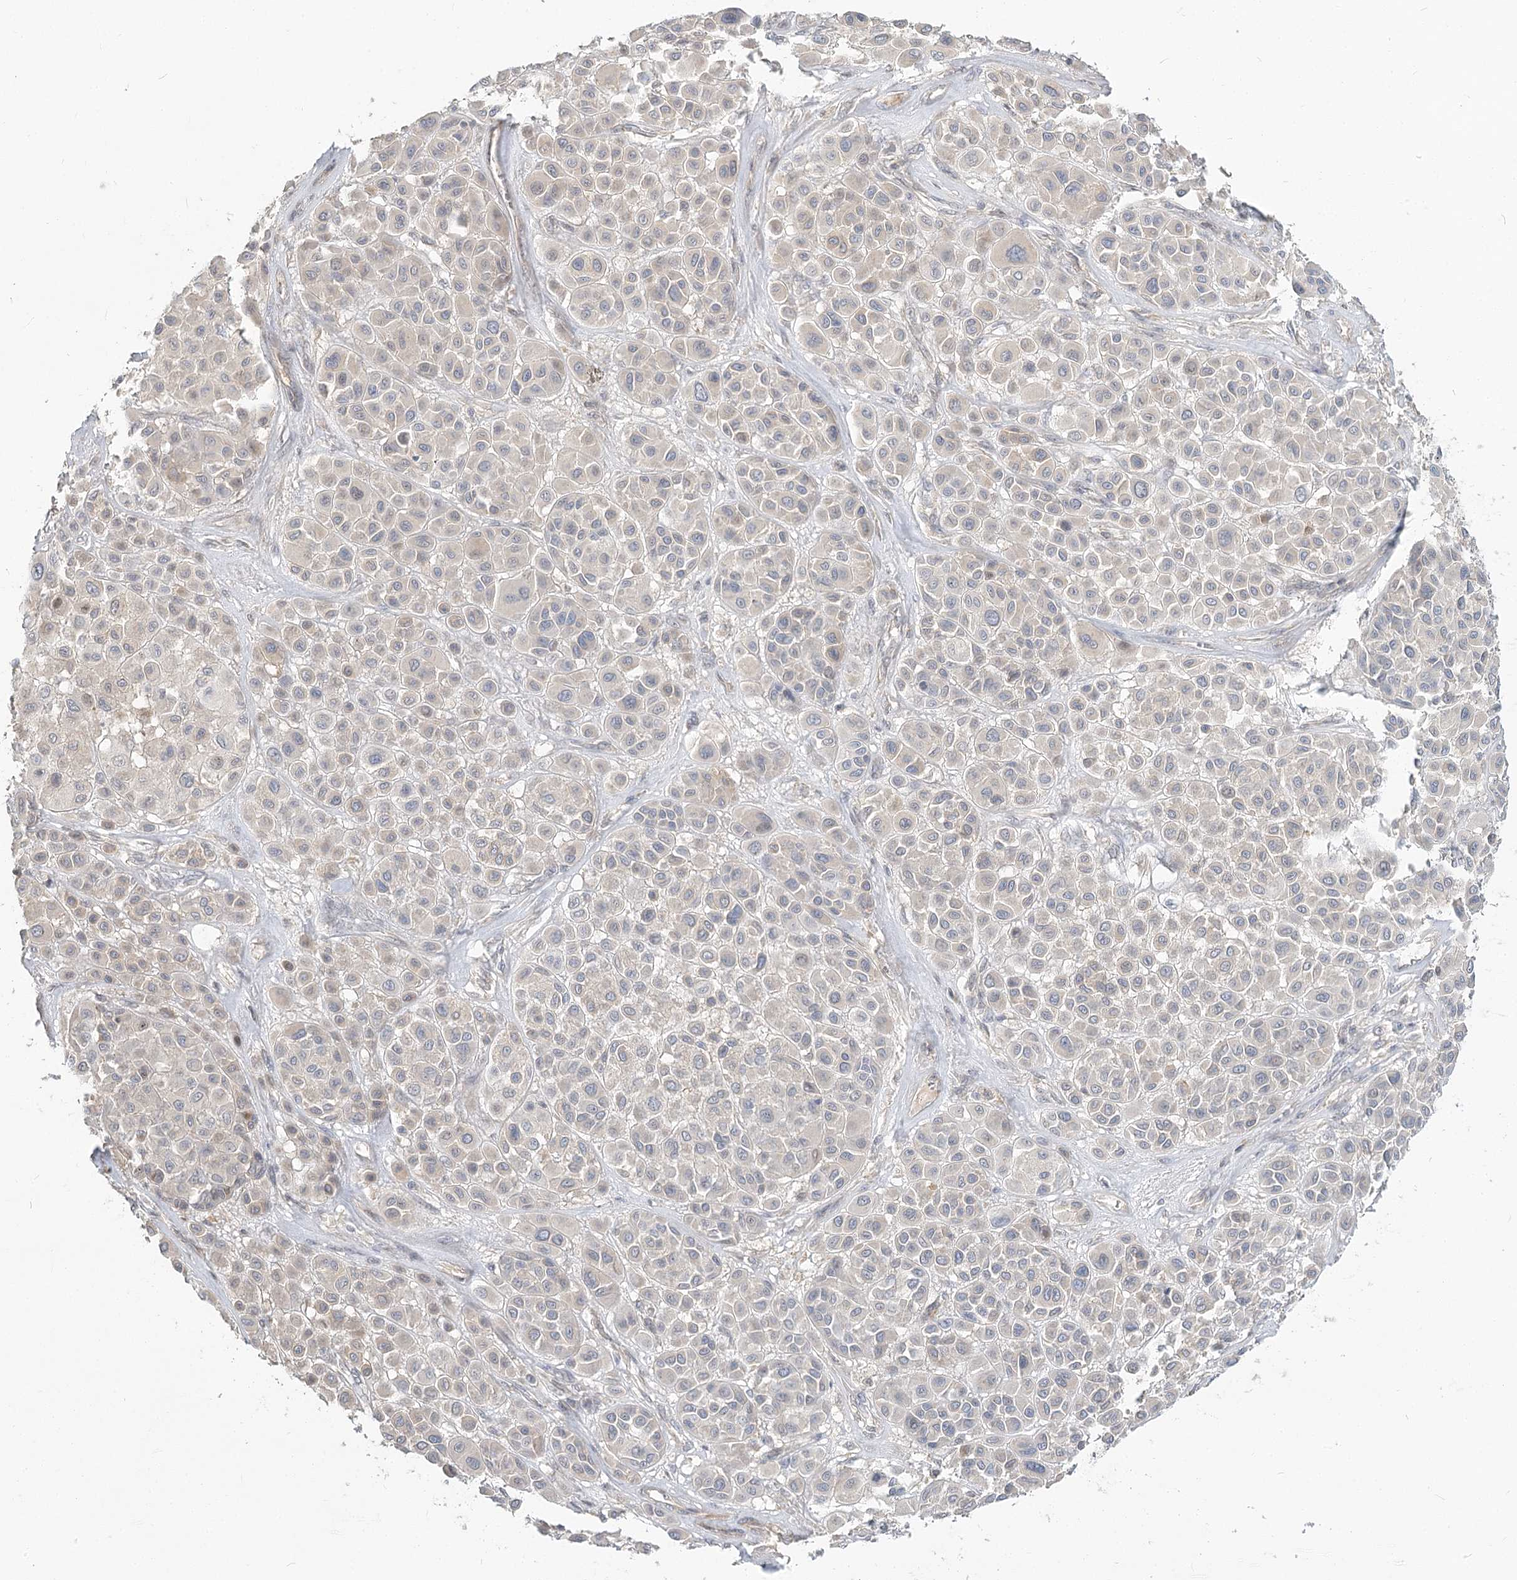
{"staining": {"intensity": "negative", "quantity": "none", "location": "none"}, "tissue": "melanoma", "cell_type": "Tumor cells", "image_type": "cancer", "snomed": [{"axis": "morphology", "description": "Malignant melanoma, Metastatic site"}, {"axis": "topography", "description": "Soft tissue"}], "caption": "Immunohistochemistry image of human malignant melanoma (metastatic site) stained for a protein (brown), which demonstrates no staining in tumor cells.", "gene": "GUCY2C", "patient": {"sex": "male", "age": 41}}